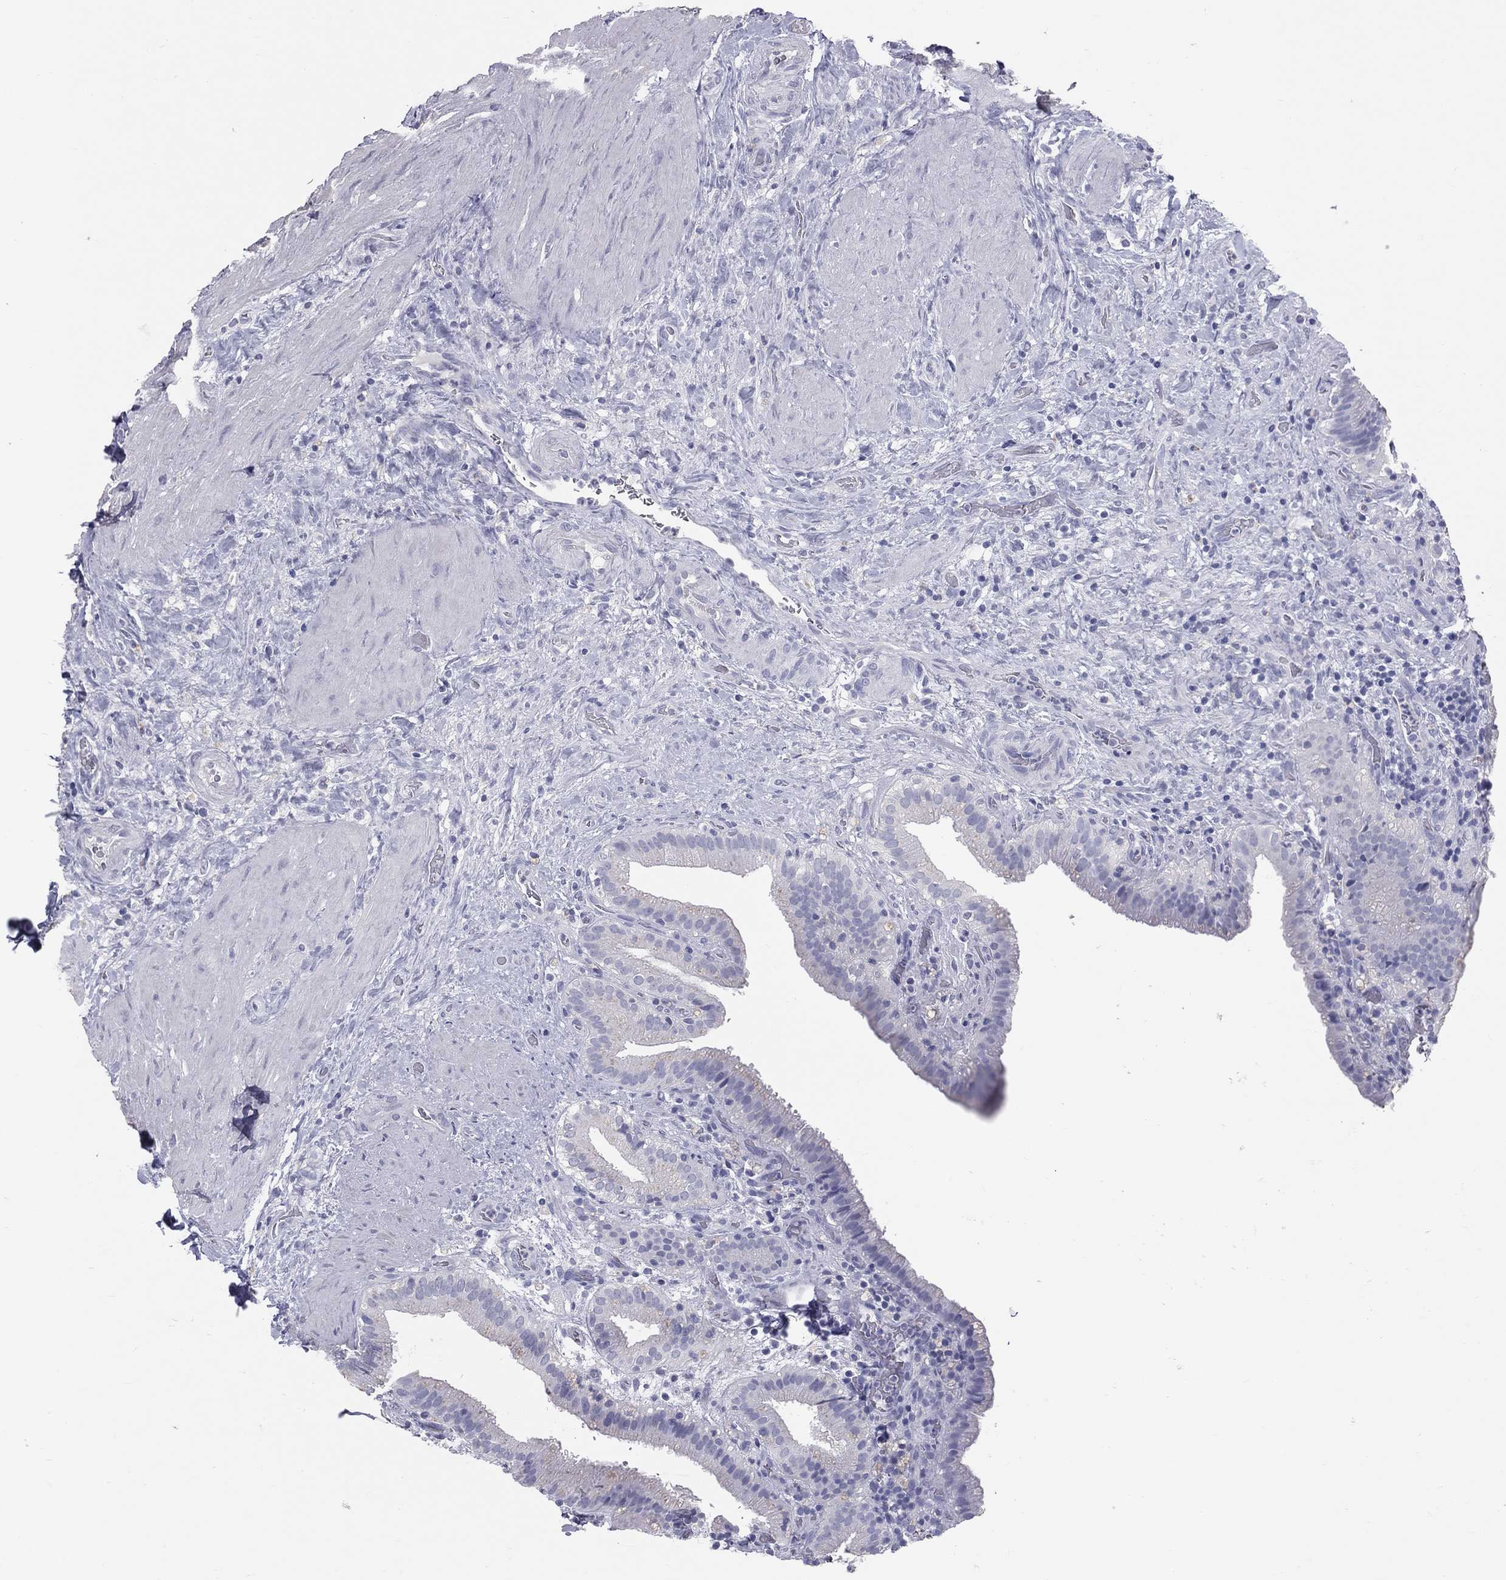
{"staining": {"intensity": "negative", "quantity": "none", "location": "none"}, "tissue": "gallbladder", "cell_type": "Glandular cells", "image_type": "normal", "snomed": [{"axis": "morphology", "description": "Normal tissue, NOS"}, {"axis": "topography", "description": "Gallbladder"}], "caption": "Protein analysis of benign gallbladder demonstrates no significant staining in glandular cells.", "gene": "TFPI2", "patient": {"sex": "male", "age": 62}}